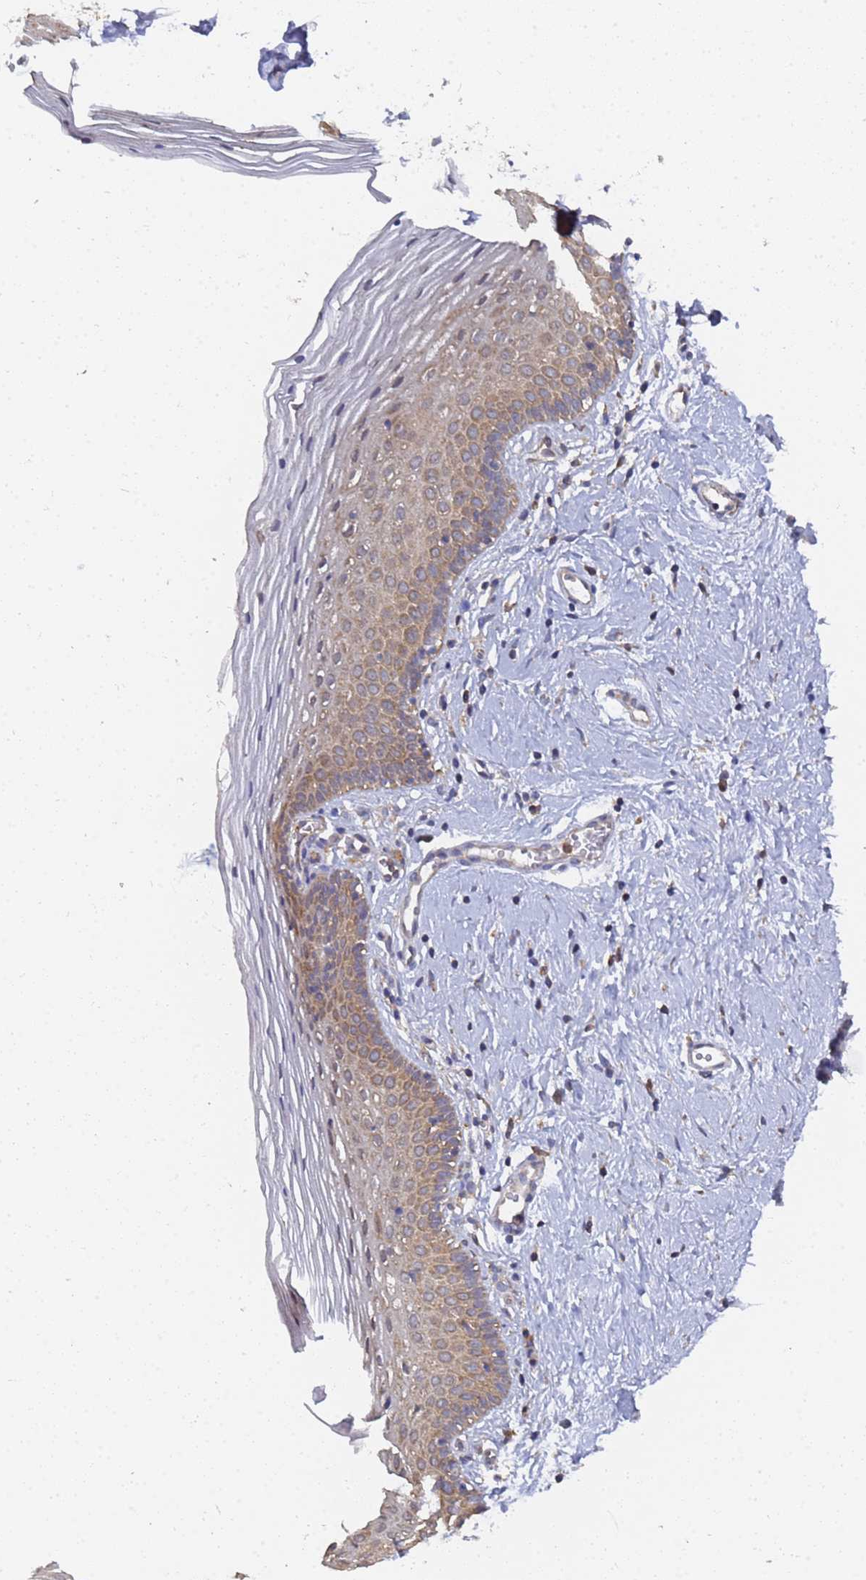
{"staining": {"intensity": "moderate", "quantity": "25%-75%", "location": "cytoplasmic/membranous"}, "tissue": "vagina", "cell_type": "Squamous epithelial cells", "image_type": "normal", "snomed": [{"axis": "morphology", "description": "Normal tissue, NOS"}, {"axis": "topography", "description": "Vagina"}], "caption": "A medium amount of moderate cytoplasmic/membranous staining is seen in approximately 25%-75% of squamous epithelial cells in normal vagina.", "gene": "ALS2CL", "patient": {"sex": "female", "age": 32}}